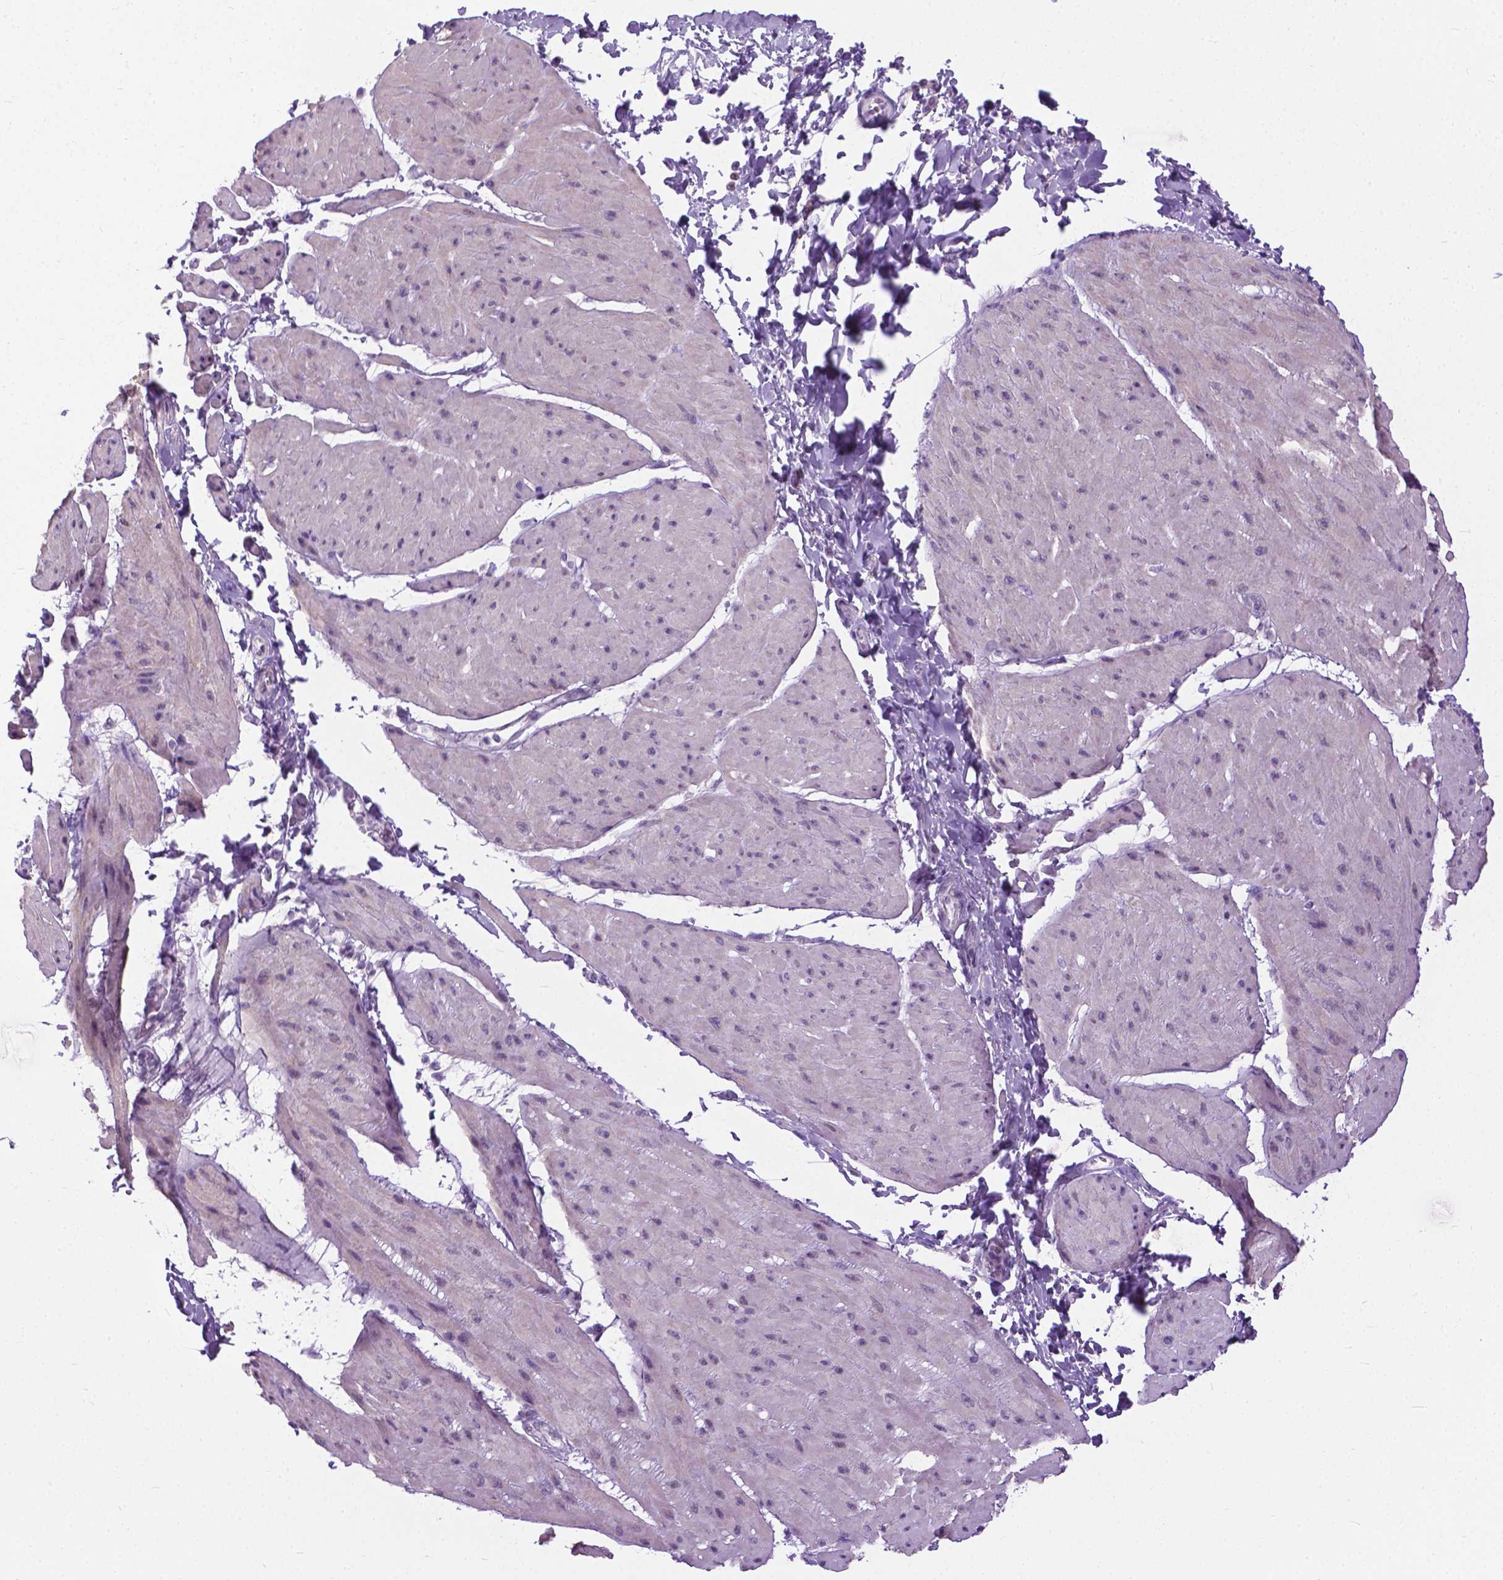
{"staining": {"intensity": "negative", "quantity": "none", "location": "none"}, "tissue": "adipose tissue", "cell_type": "Adipocytes", "image_type": "normal", "snomed": [{"axis": "morphology", "description": "Normal tissue, NOS"}, {"axis": "topography", "description": "Urinary bladder"}, {"axis": "topography", "description": "Peripheral nerve tissue"}], "caption": "The photomicrograph exhibits no significant positivity in adipocytes of adipose tissue. (DAB immunohistochemistry (IHC), high magnification).", "gene": "APCDD1L", "patient": {"sex": "female", "age": 60}}